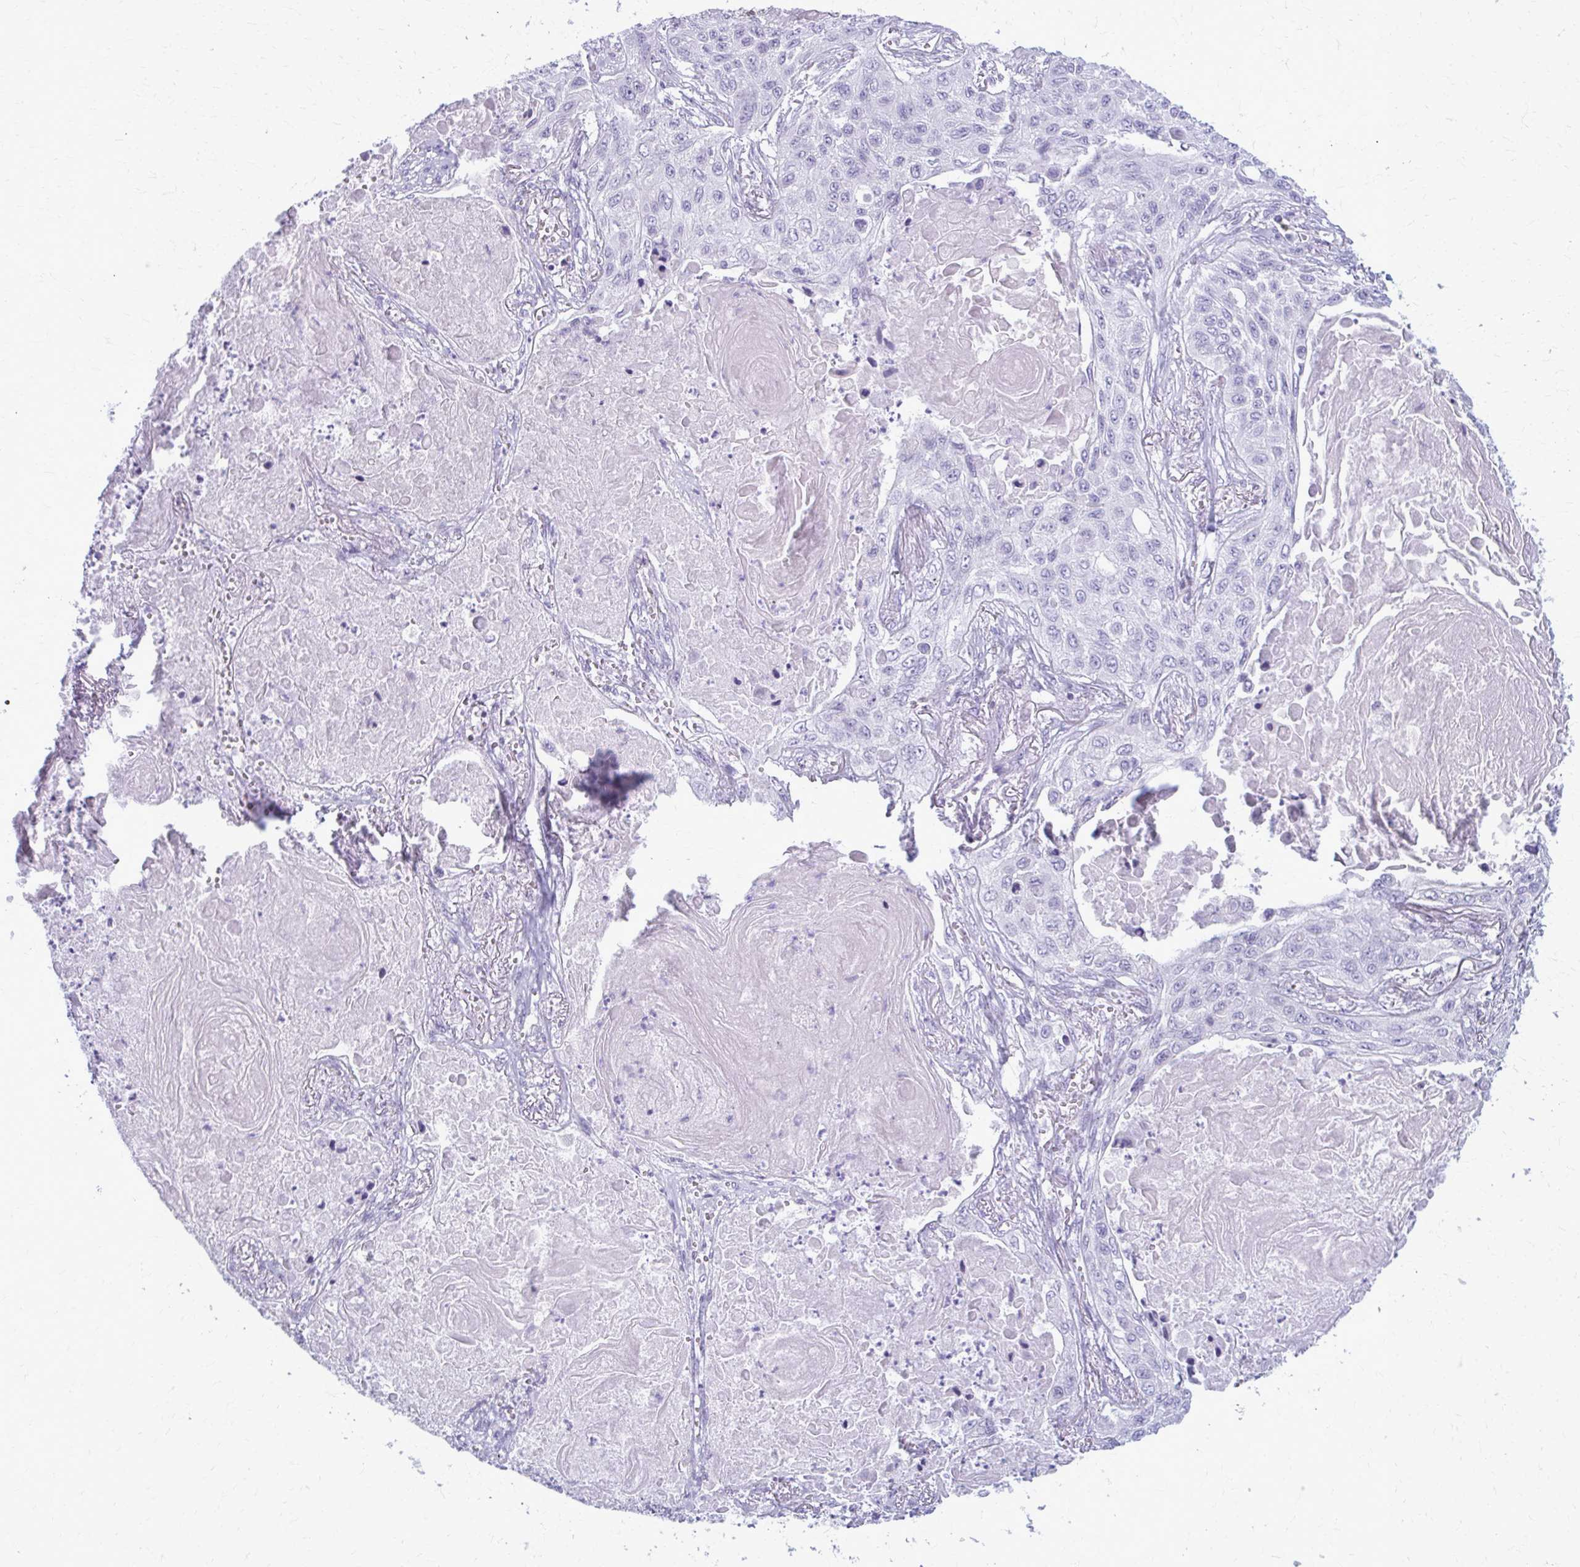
{"staining": {"intensity": "negative", "quantity": "none", "location": "none"}, "tissue": "lung cancer", "cell_type": "Tumor cells", "image_type": "cancer", "snomed": [{"axis": "morphology", "description": "Squamous cell carcinoma, NOS"}, {"axis": "topography", "description": "Lung"}], "caption": "This photomicrograph is of squamous cell carcinoma (lung) stained with immunohistochemistry to label a protein in brown with the nuclei are counter-stained blue. There is no staining in tumor cells.", "gene": "CD38", "patient": {"sex": "male", "age": 75}}